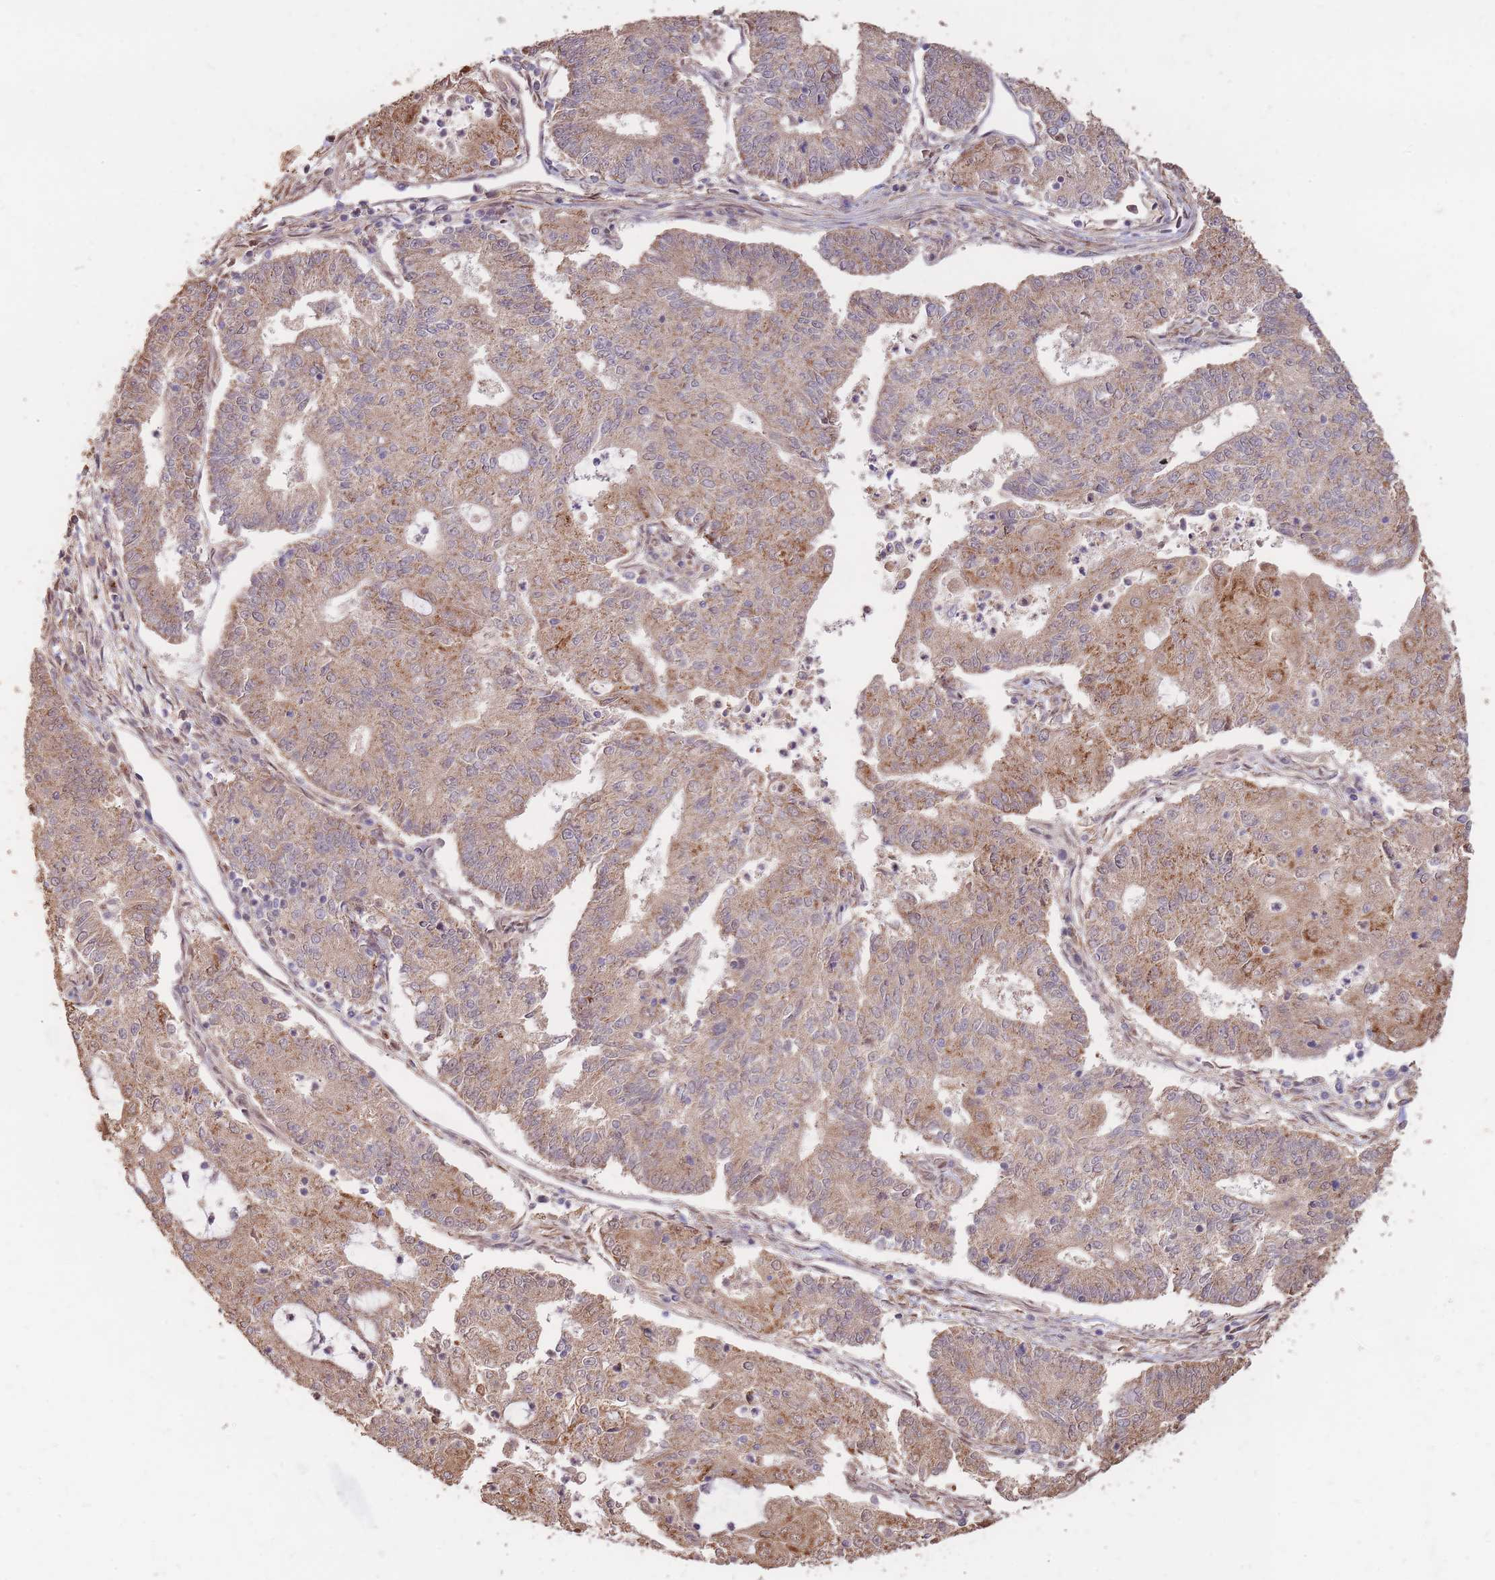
{"staining": {"intensity": "moderate", "quantity": ">75%", "location": "cytoplasmic/membranous"}, "tissue": "endometrial cancer", "cell_type": "Tumor cells", "image_type": "cancer", "snomed": [{"axis": "morphology", "description": "Adenocarcinoma, NOS"}, {"axis": "topography", "description": "Endometrium"}], "caption": "DAB immunohistochemical staining of human endometrial cancer displays moderate cytoplasmic/membranous protein staining in approximately >75% of tumor cells.", "gene": "RGS14", "patient": {"sex": "female", "age": 56}}